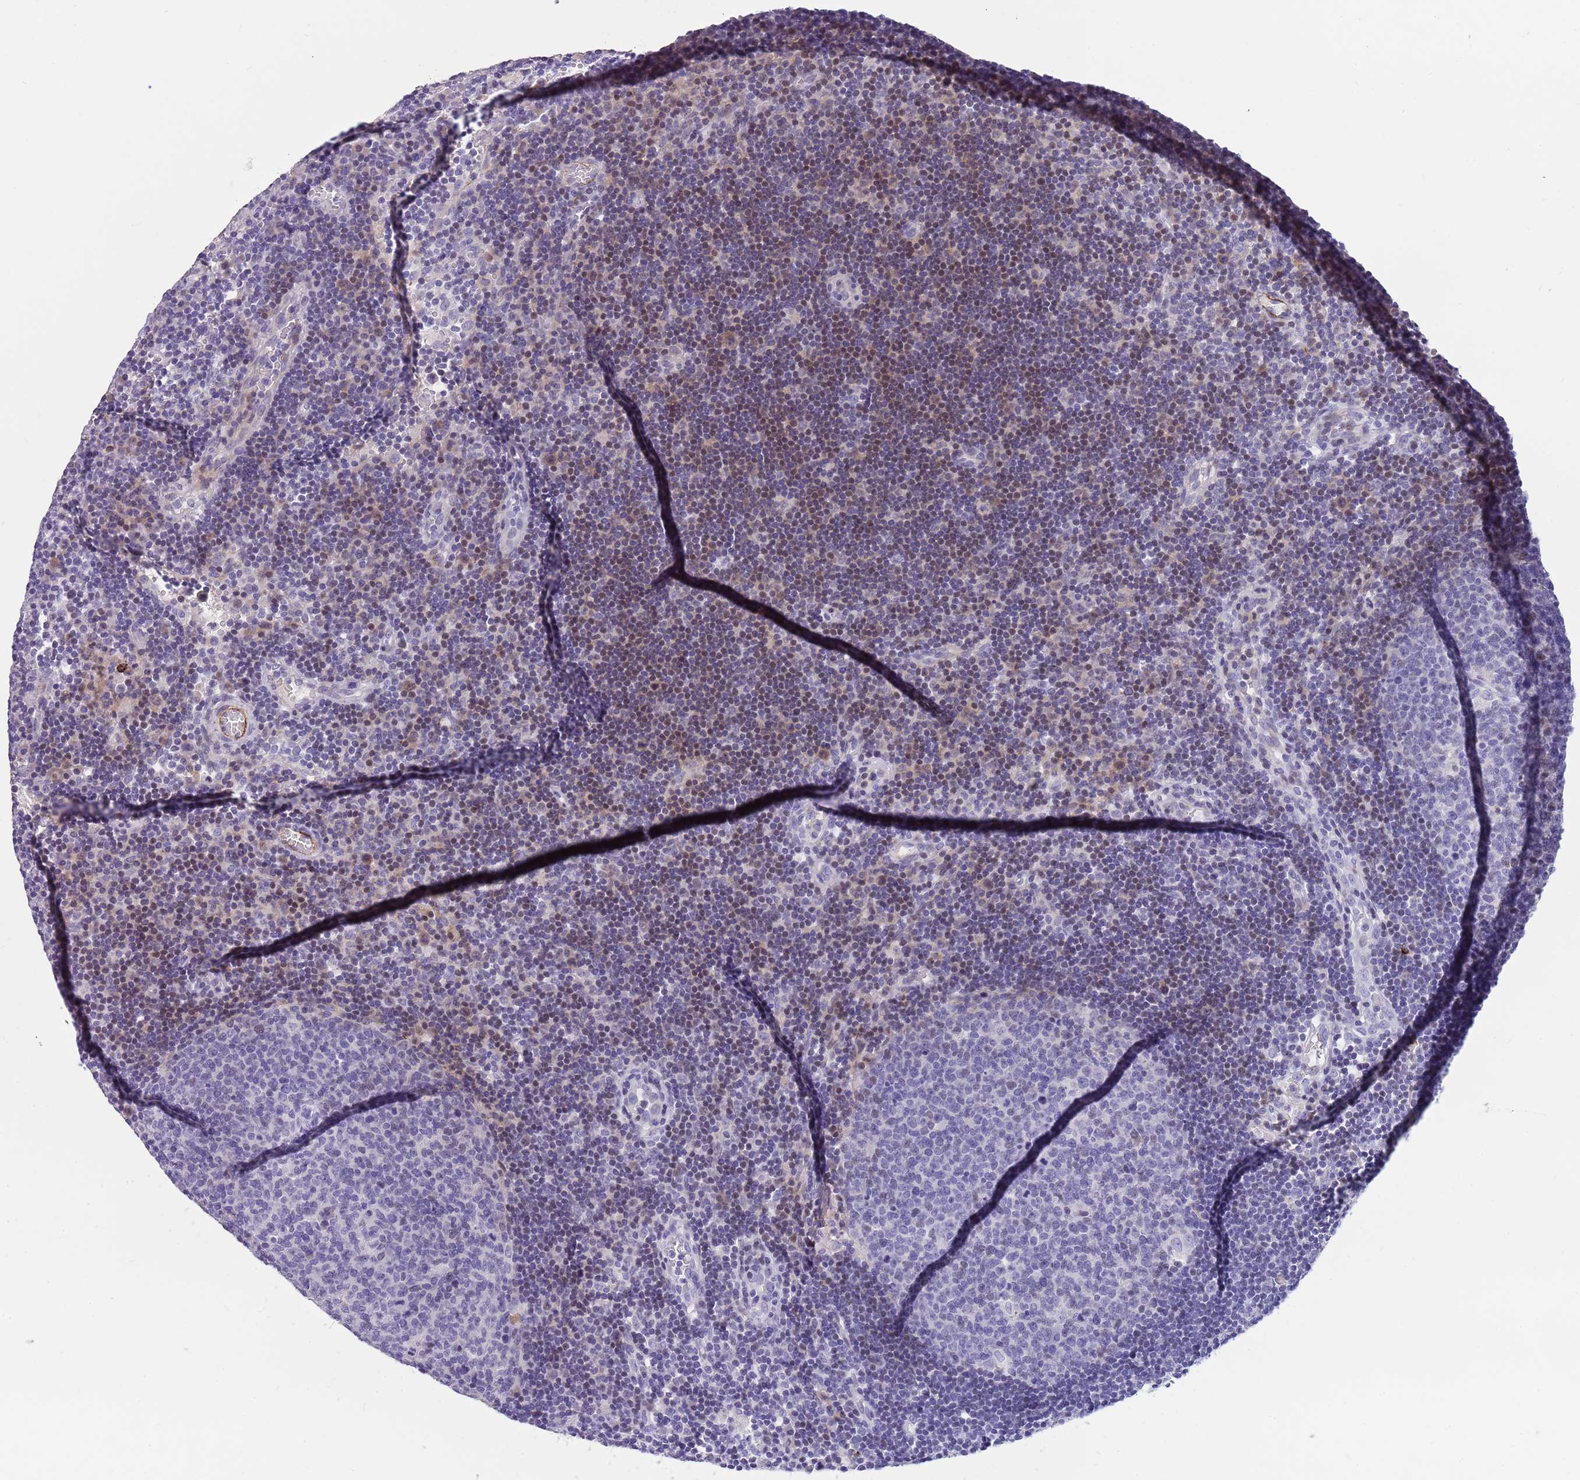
{"staining": {"intensity": "negative", "quantity": "none", "location": "none"}, "tissue": "lymph node", "cell_type": "Germinal center cells", "image_type": "normal", "snomed": [{"axis": "morphology", "description": "Normal tissue, NOS"}, {"axis": "topography", "description": "Lymph node"}], "caption": "The IHC histopathology image has no significant expression in germinal center cells of lymph node.", "gene": "LEPROTL1", "patient": {"sex": "male", "age": 62}}